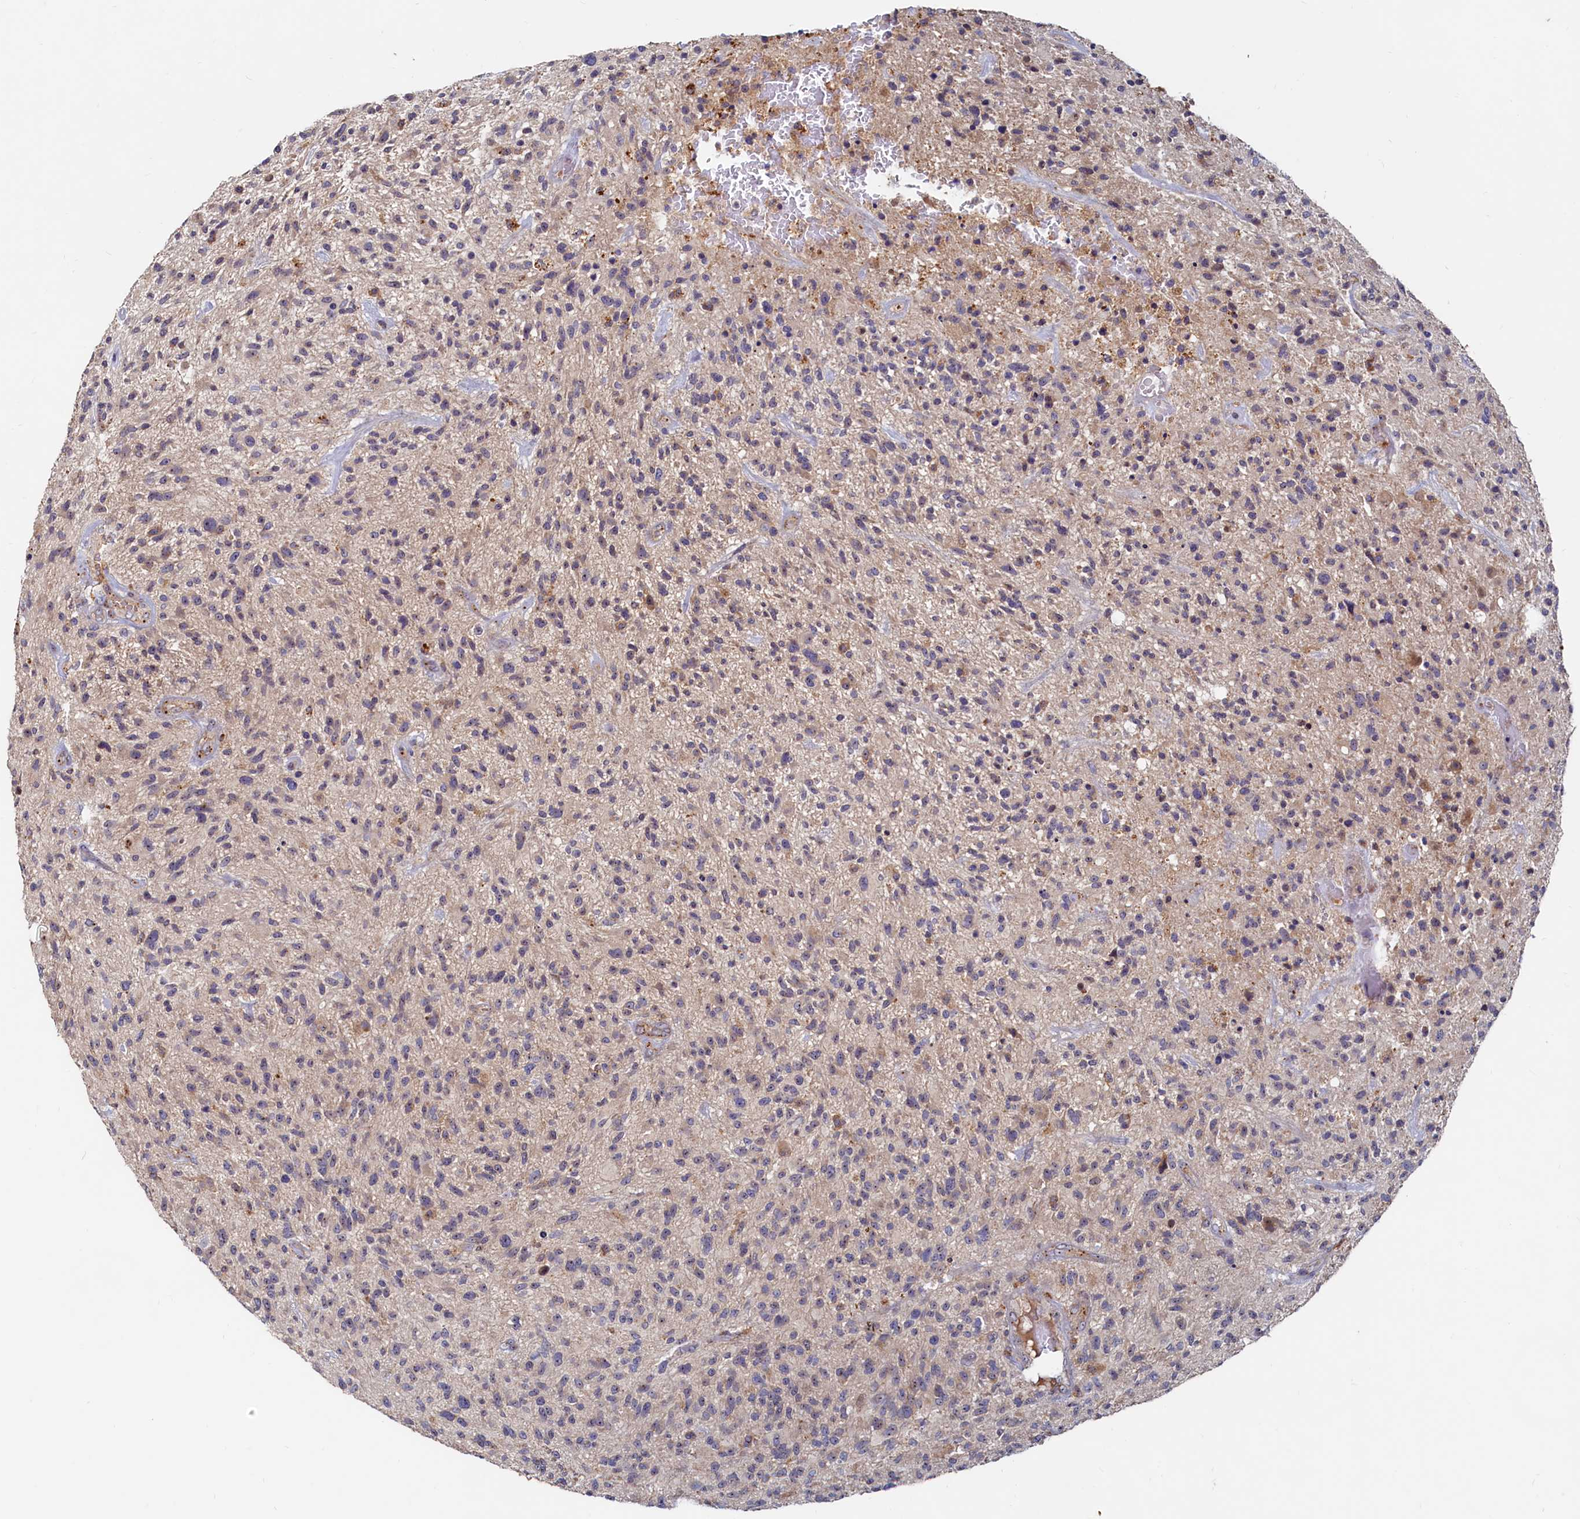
{"staining": {"intensity": "weak", "quantity": "<25%", "location": "nuclear"}, "tissue": "glioma", "cell_type": "Tumor cells", "image_type": "cancer", "snomed": [{"axis": "morphology", "description": "Glioma, malignant, High grade"}, {"axis": "topography", "description": "Brain"}], "caption": "Immunohistochemistry (IHC) of glioma shows no positivity in tumor cells.", "gene": "RGS7BP", "patient": {"sex": "male", "age": 47}}